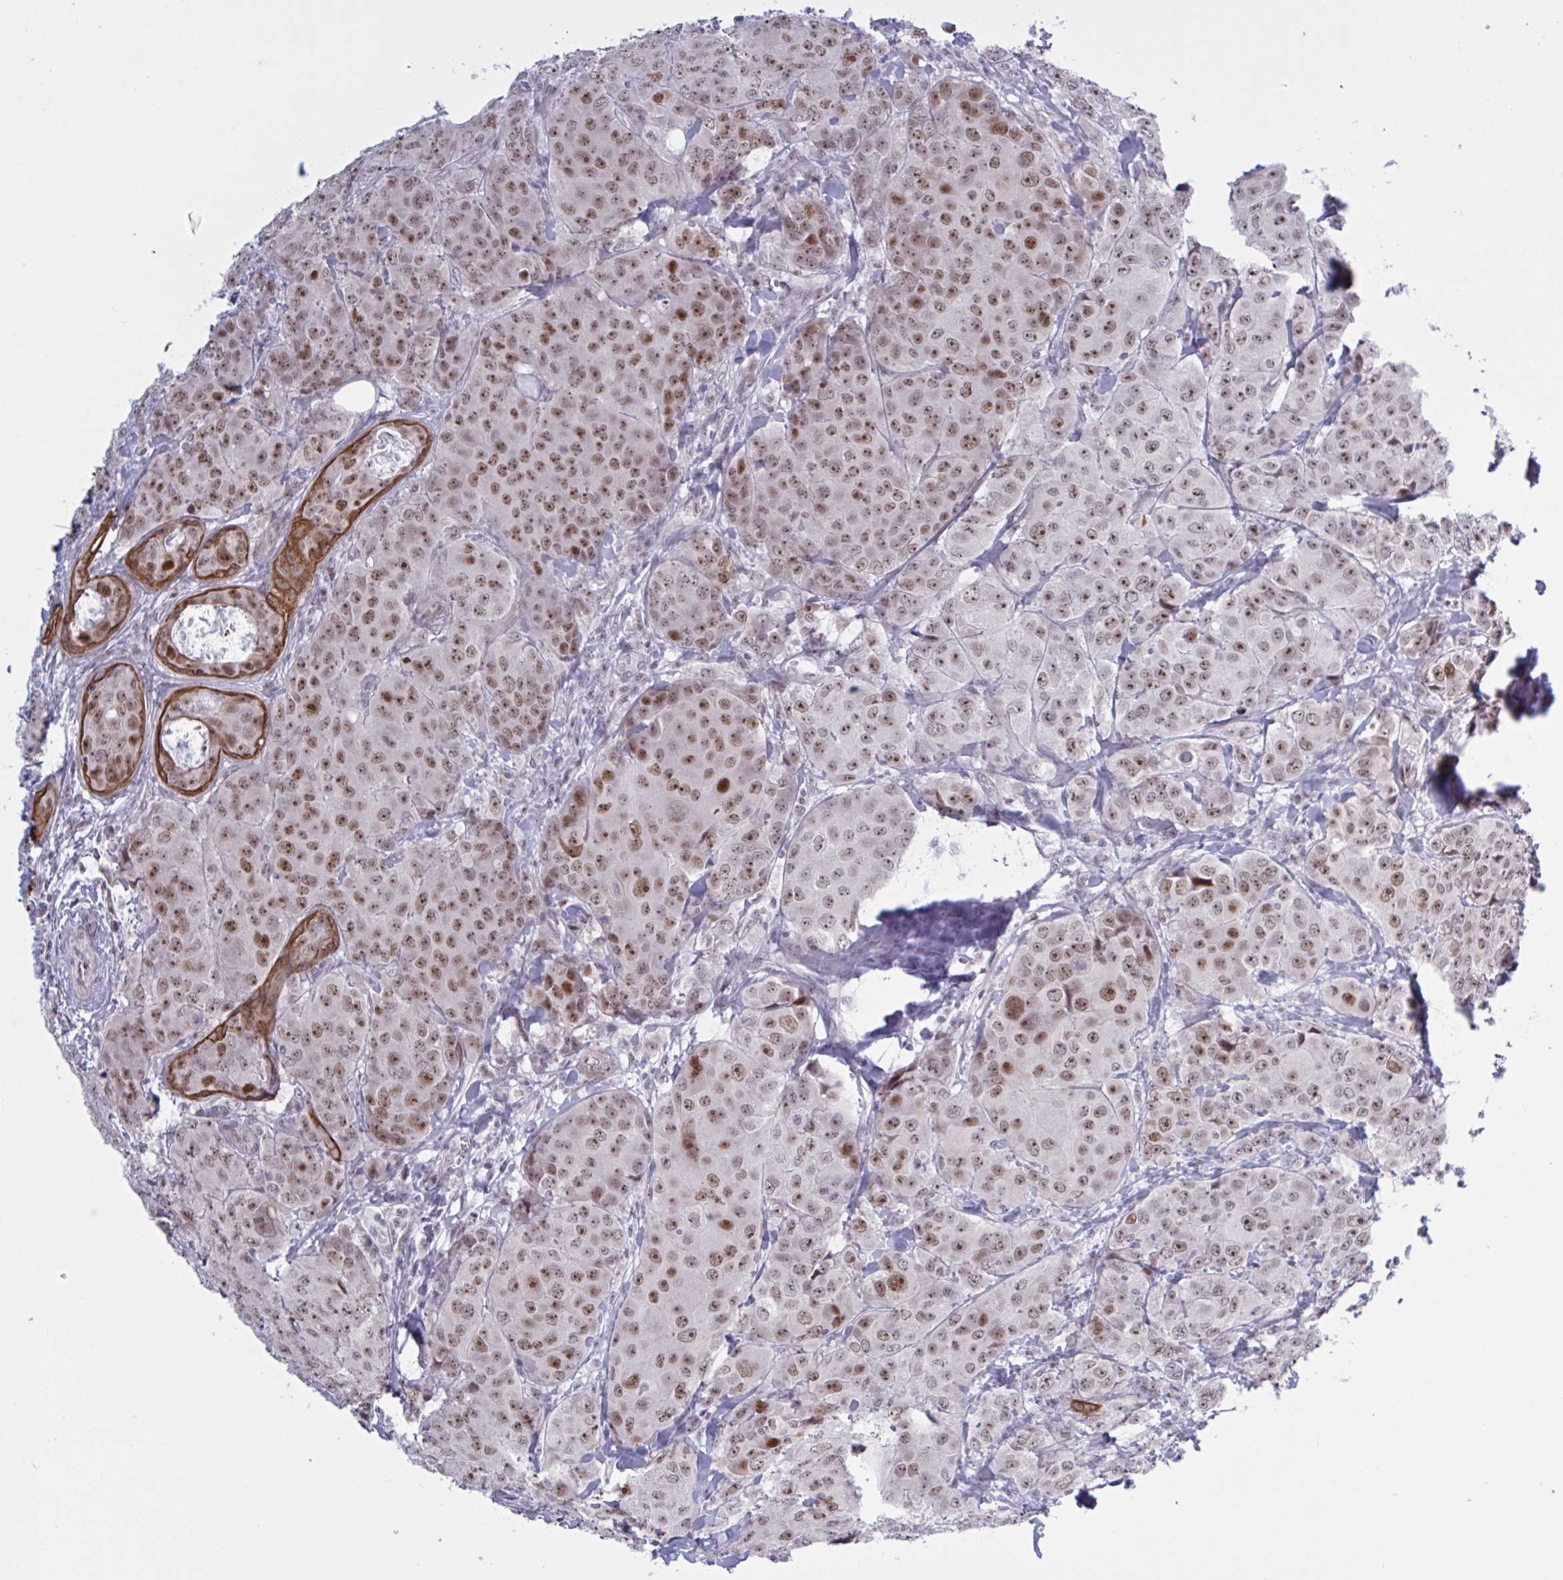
{"staining": {"intensity": "moderate", "quantity": ">75%", "location": "nuclear"}, "tissue": "breast cancer", "cell_type": "Tumor cells", "image_type": "cancer", "snomed": [{"axis": "morphology", "description": "Duct carcinoma"}, {"axis": "topography", "description": "Breast"}], "caption": "Protein staining of invasive ductal carcinoma (breast) tissue reveals moderate nuclear positivity in approximately >75% of tumor cells.", "gene": "PRMT6", "patient": {"sex": "female", "age": 43}}